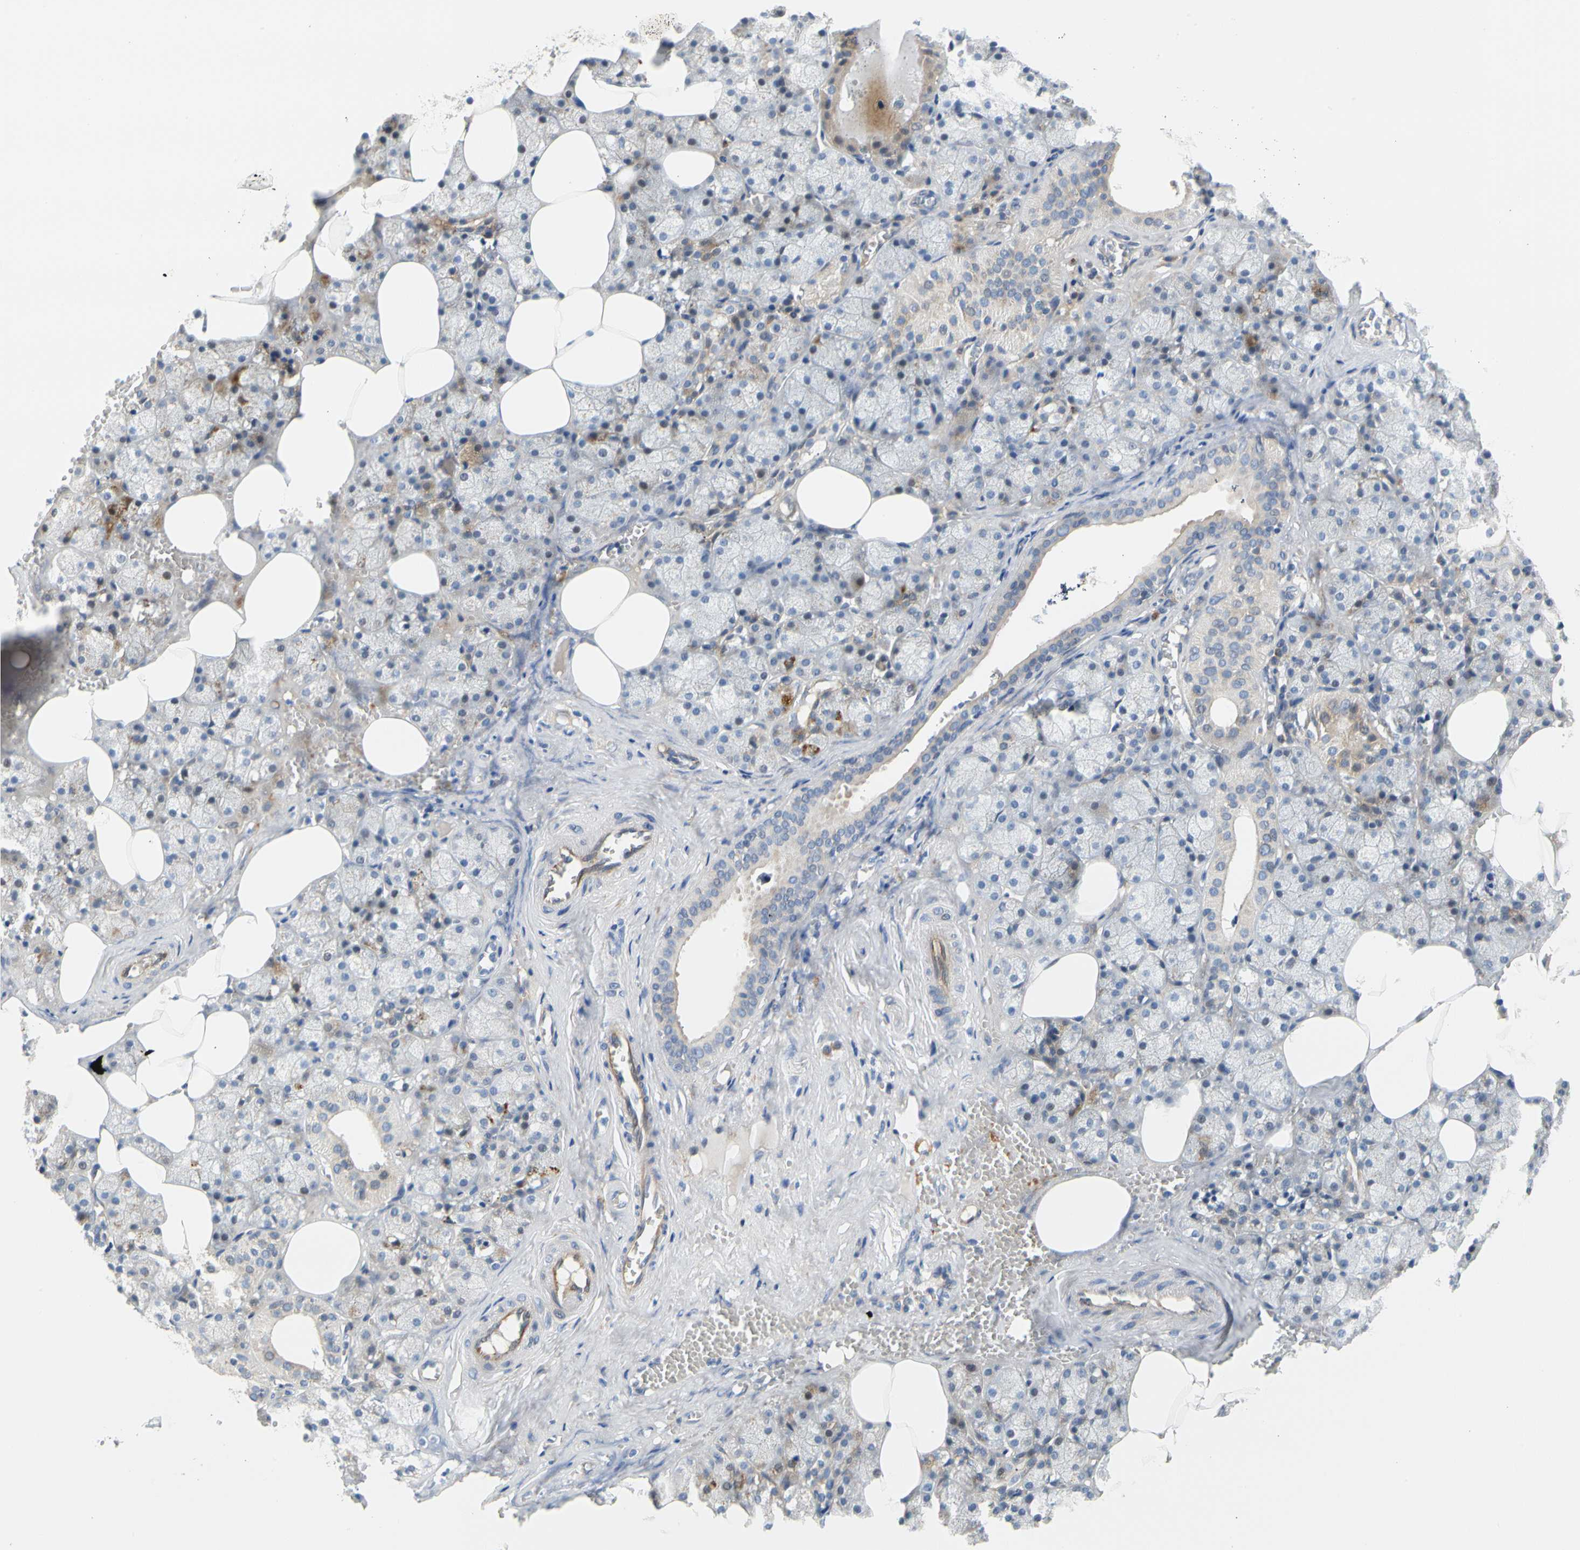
{"staining": {"intensity": "moderate", "quantity": "25%-75%", "location": "cytoplasmic/membranous"}, "tissue": "salivary gland", "cell_type": "Glandular cells", "image_type": "normal", "snomed": [{"axis": "morphology", "description": "Normal tissue, NOS"}, {"axis": "topography", "description": "Salivary gland"}], "caption": "This is a micrograph of IHC staining of unremarkable salivary gland, which shows moderate expression in the cytoplasmic/membranous of glandular cells.", "gene": "ZNF236", "patient": {"sex": "male", "age": 62}}